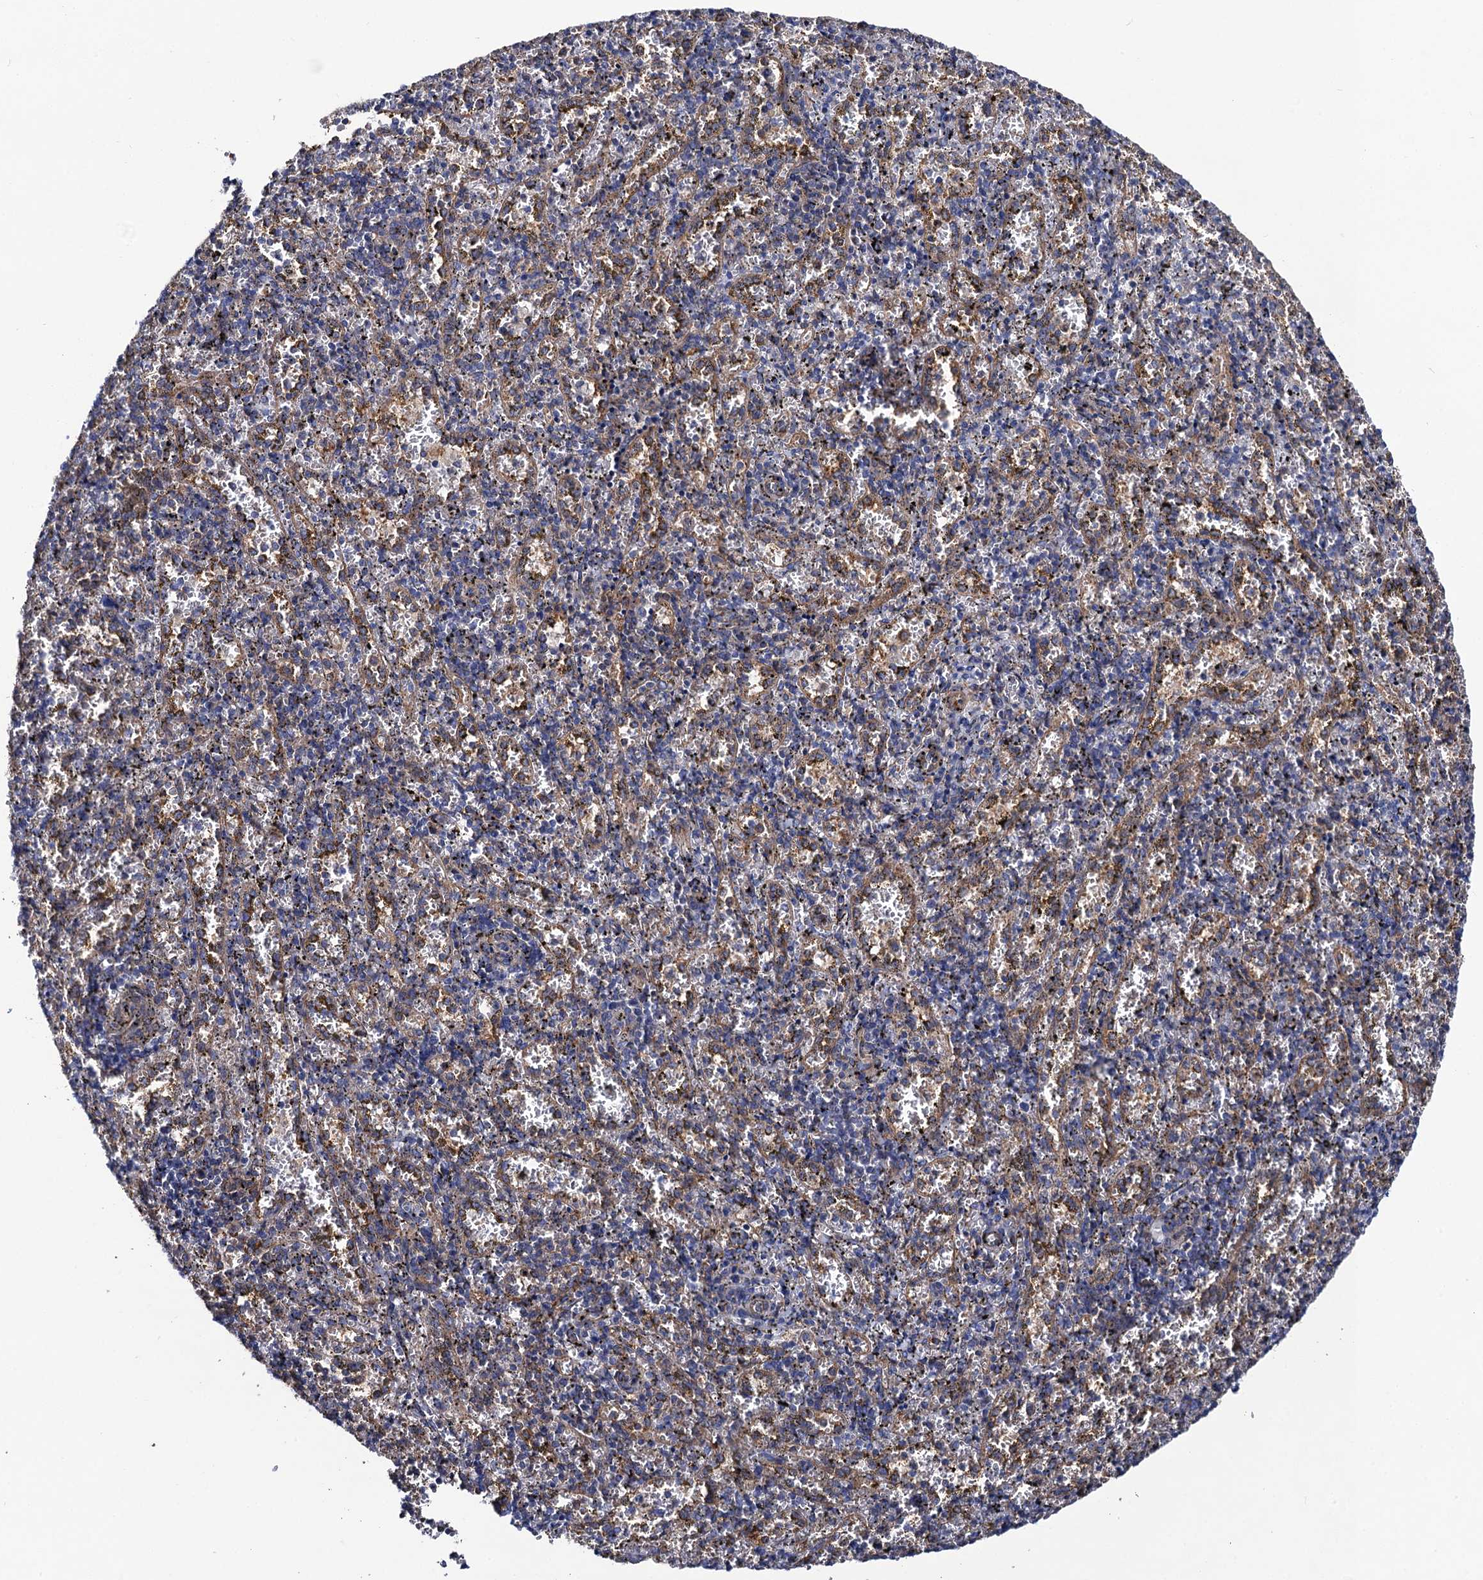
{"staining": {"intensity": "moderate", "quantity": "25%-75%", "location": "cytoplasmic/membranous"}, "tissue": "spleen", "cell_type": "Cells in red pulp", "image_type": "normal", "snomed": [{"axis": "morphology", "description": "Normal tissue, NOS"}, {"axis": "topography", "description": "Spleen"}], "caption": "Spleen stained with DAB (3,3'-diaminobenzidine) immunohistochemistry displays medium levels of moderate cytoplasmic/membranous positivity in about 25%-75% of cells in red pulp. (Brightfield microscopy of DAB IHC at high magnification).", "gene": "DYDC1", "patient": {"sex": "male", "age": 11}}